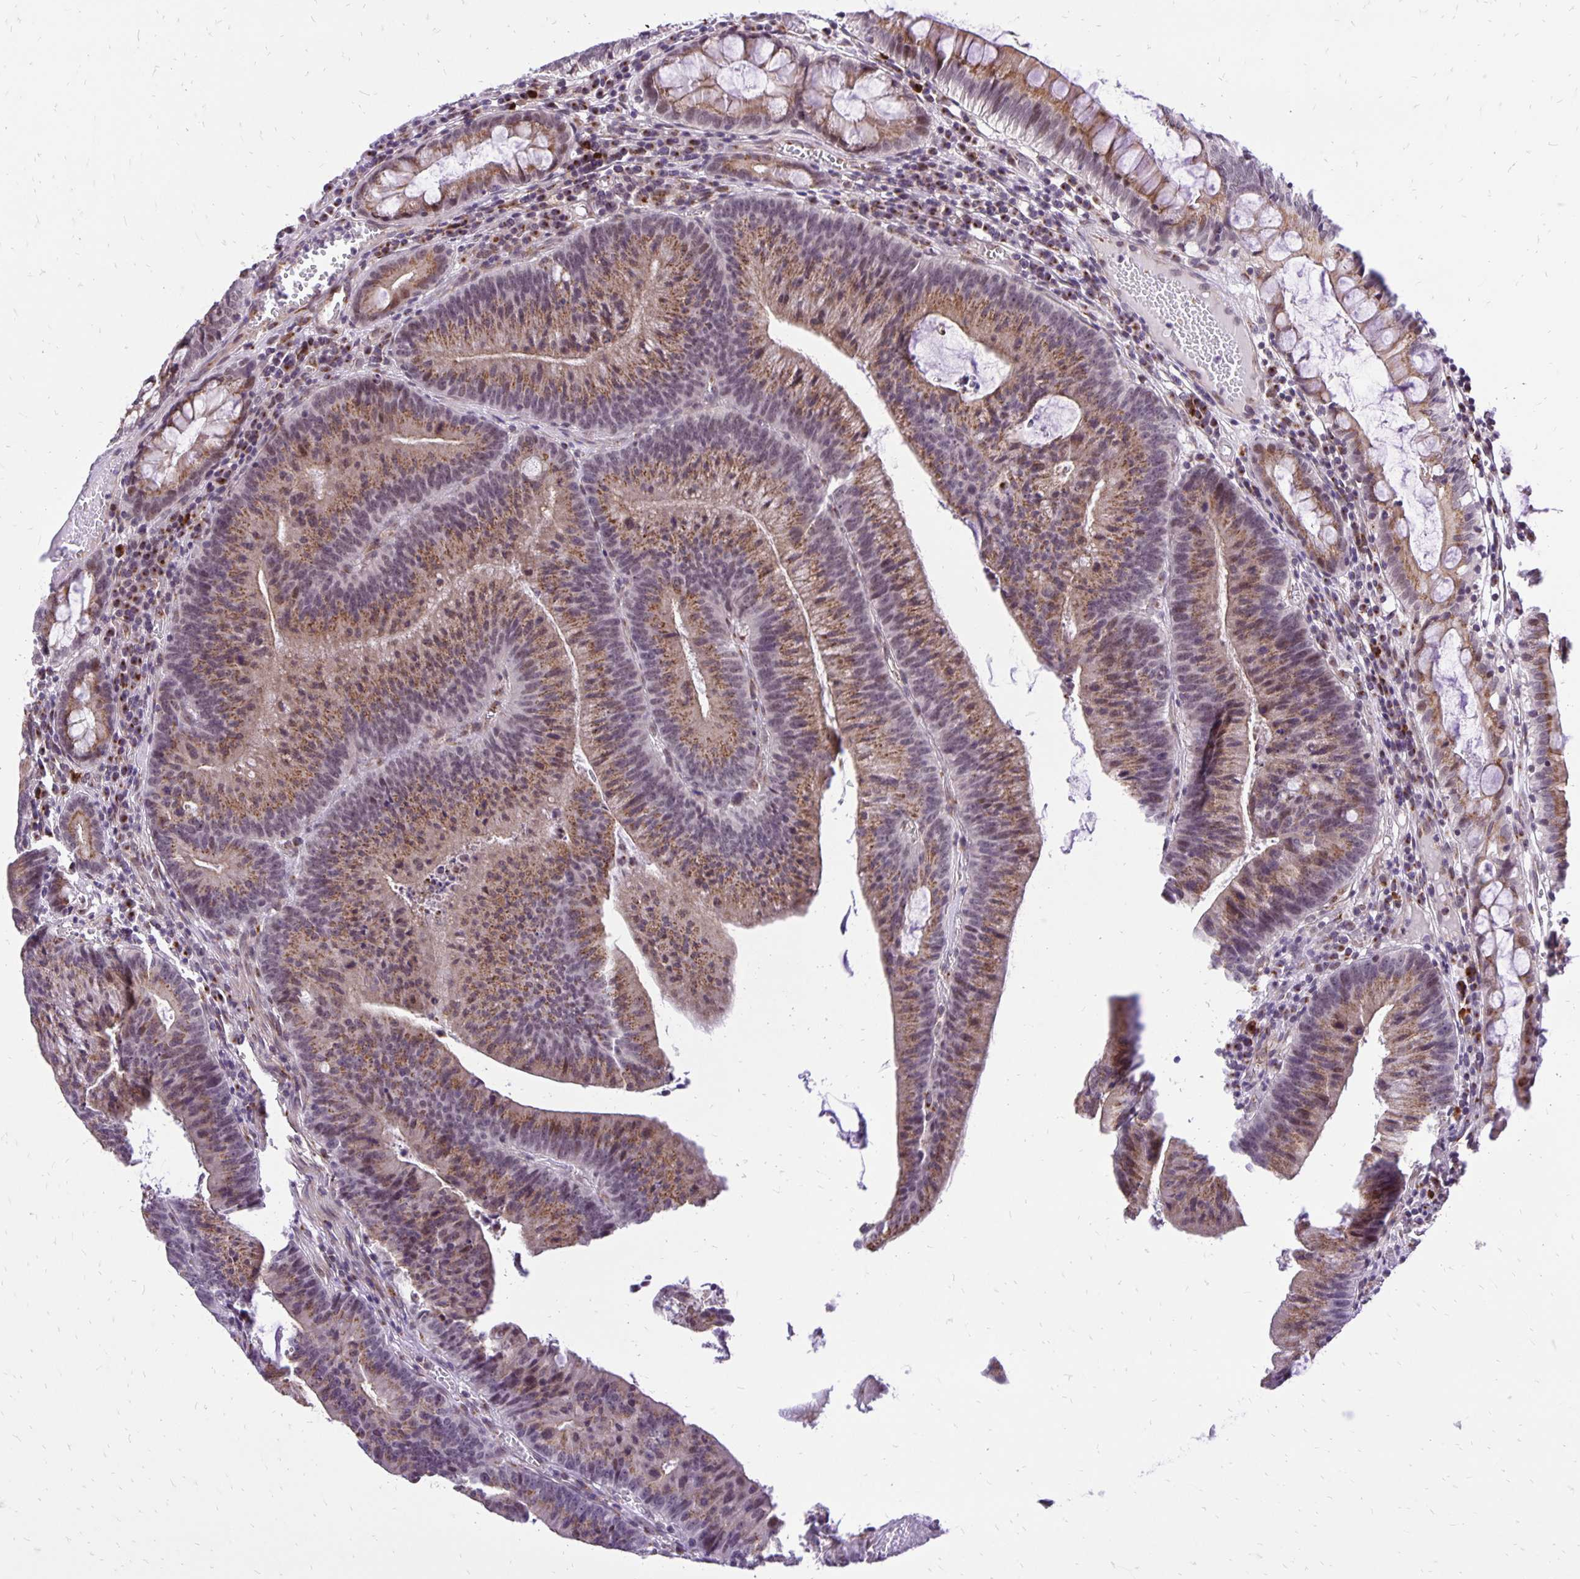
{"staining": {"intensity": "moderate", "quantity": ">75%", "location": "cytoplasmic/membranous"}, "tissue": "colorectal cancer", "cell_type": "Tumor cells", "image_type": "cancer", "snomed": [{"axis": "morphology", "description": "Adenocarcinoma, NOS"}, {"axis": "topography", "description": "Colon"}], "caption": "Immunohistochemical staining of human adenocarcinoma (colorectal) shows medium levels of moderate cytoplasmic/membranous protein staining in approximately >75% of tumor cells. (brown staining indicates protein expression, while blue staining denotes nuclei).", "gene": "GOLGA5", "patient": {"sex": "female", "age": 78}}